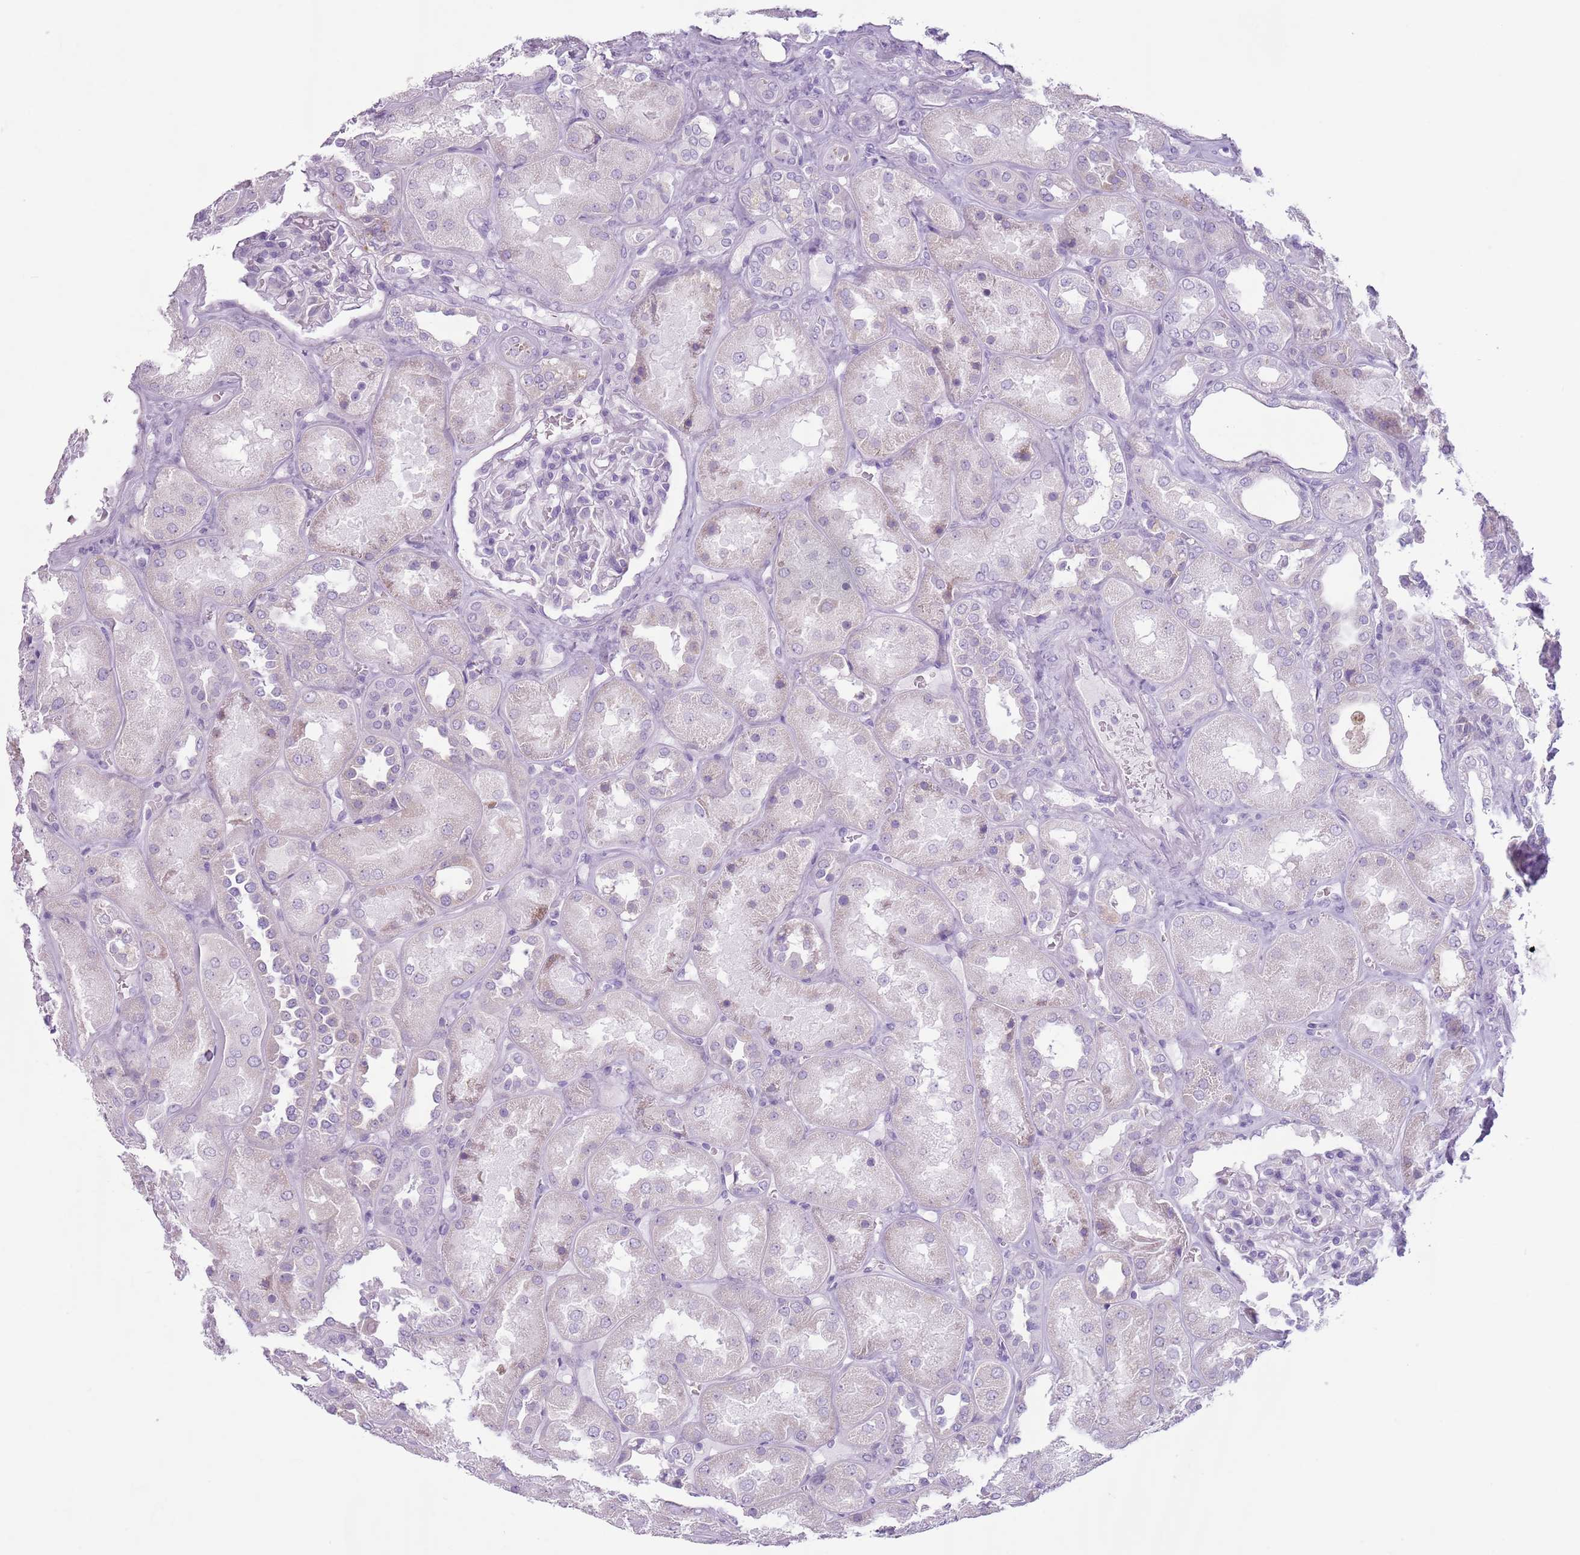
{"staining": {"intensity": "negative", "quantity": "none", "location": "none"}, "tissue": "kidney", "cell_type": "Cells in glomeruli", "image_type": "normal", "snomed": [{"axis": "morphology", "description": "Normal tissue, NOS"}, {"axis": "topography", "description": "Kidney"}], "caption": "The immunohistochemistry (IHC) histopathology image has no significant expression in cells in glomeruli of kidney.", "gene": "HYOU1", "patient": {"sex": "male", "age": 70}}